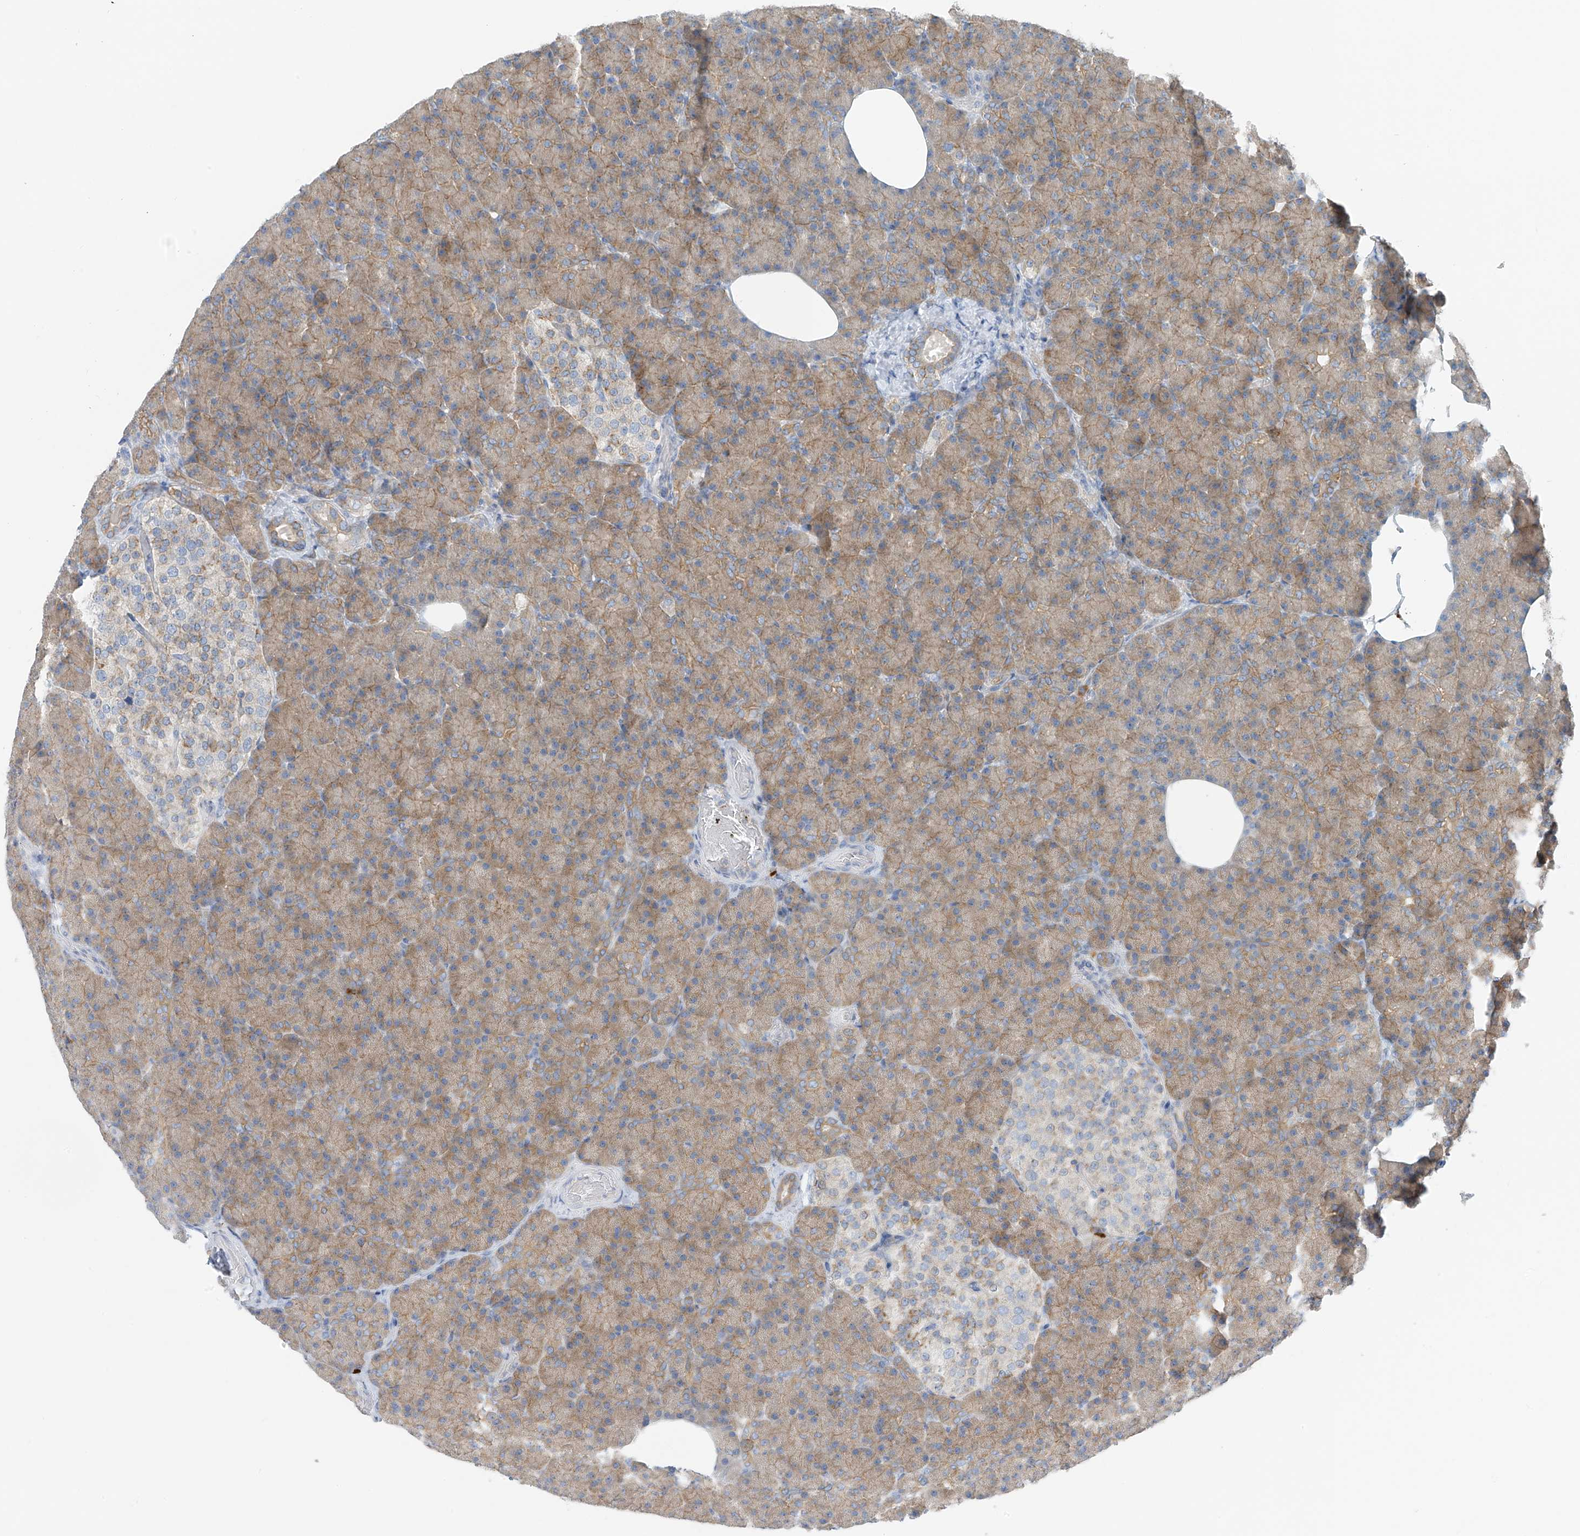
{"staining": {"intensity": "weak", "quantity": ">75%", "location": "cytoplasmic/membranous"}, "tissue": "pancreas", "cell_type": "Exocrine glandular cells", "image_type": "normal", "snomed": [{"axis": "morphology", "description": "Normal tissue, NOS"}, {"axis": "topography", "description": "Pancreas"}], "caption": "Protein analysis of normal pancreas reveals weak cytoplasmic/membranous positivity in about >75% of exocrine glandular cells. (DAB IHC, brown staining for protein, blue staining for nuclei).", "gene": "POMGNT2", "patient": {"sex": "female", "age": 43}}